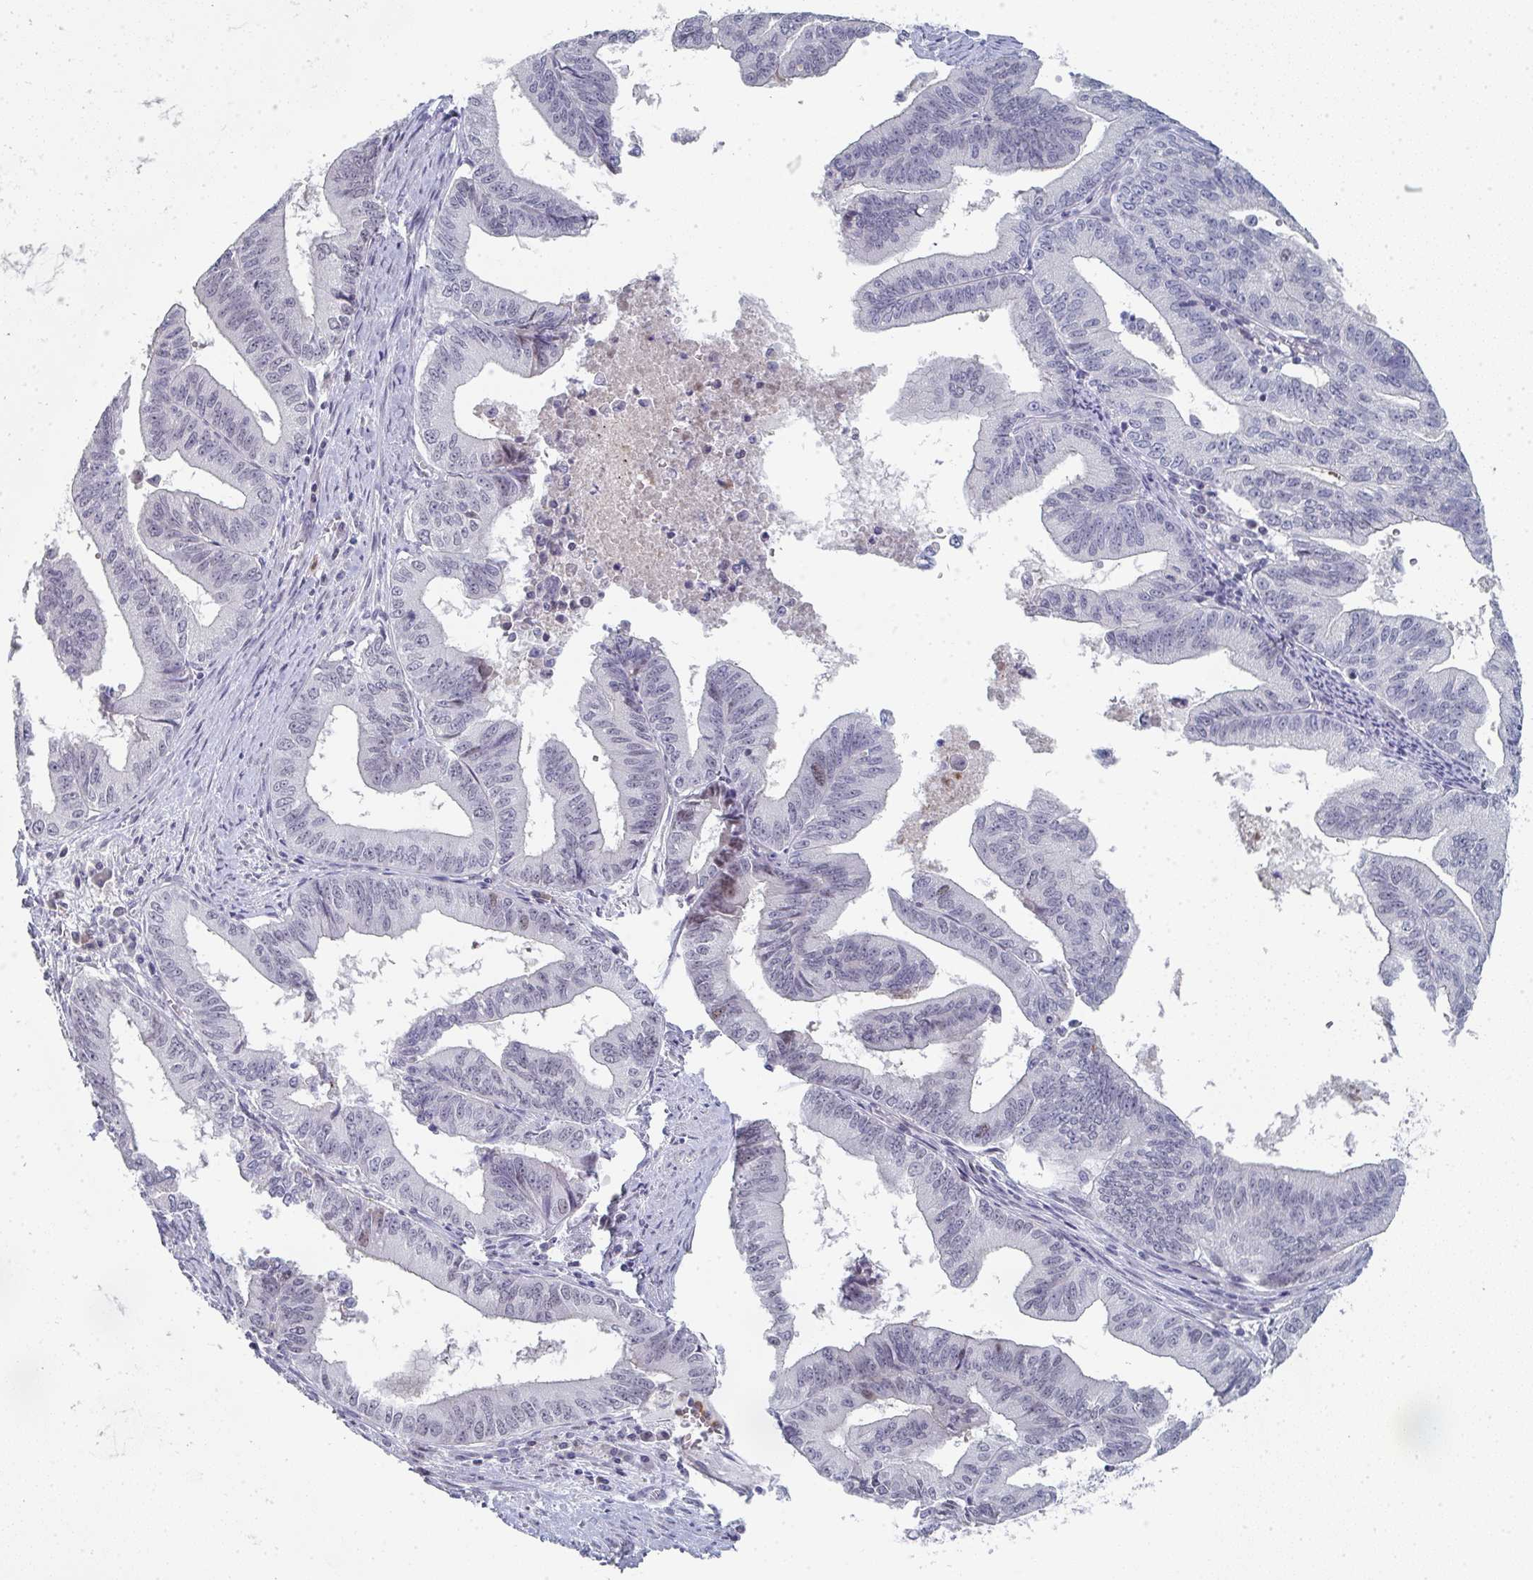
{"staining": {"intensity": "negative", "quantity": "none", "location": "none"}, "tissue": "endometrial cancer", "cell_type": "Tumor cells", "image_type": "cancer", "snomed": [{"axis": "morphology", "description": "Adenocarcinoma, NOS"}, {"axis": "topography", "description": "Endometrium"}], "caption": "Tumor cells are negative for brown protein staining in adenocarcinoma (endometrial).", "gene": "A1CF", "patient": {"sex": "female", "age": 65}}